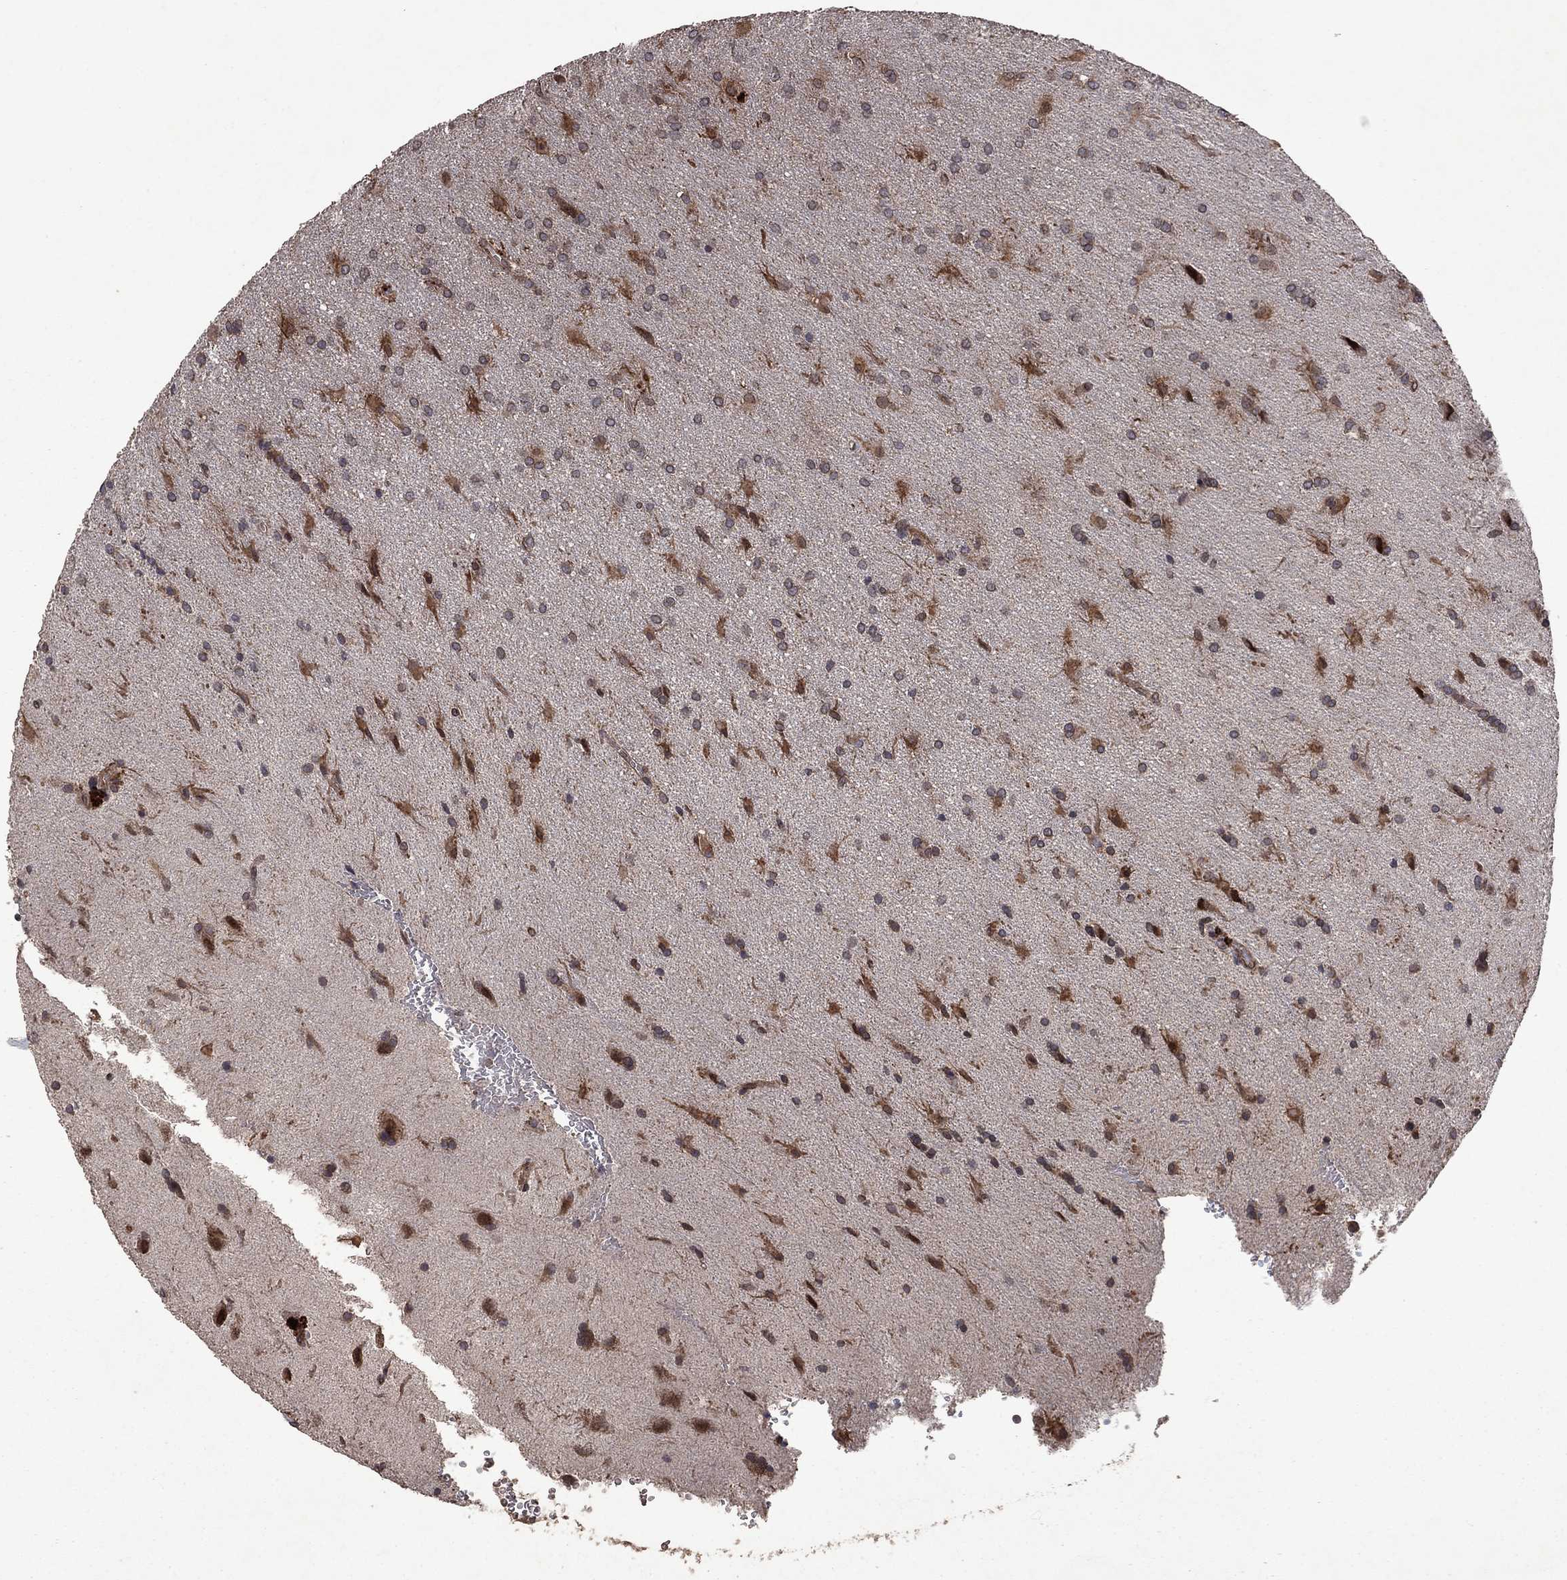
{"staining": {"intensity": "negative", "quantity": "none", "location": "none"}, "tissue": "glioma", "cell_type": "Tumor cells", "image_type": "cancer", "snomed": [{"axis": "morphology", "description": "Glioma, malignant, Low grade"}, {"axis": "topography", "description": "Brain"}], "caption": "A photomicrograph of human malignant glioma (low-grade) is negative for staining in tumor cells. (DAB immunohistochemistry (IHC) visualized using brightfield microscopy, high magnification).", "gene": "DHRS1", "patient": {"sex": "male", "age": 58}}